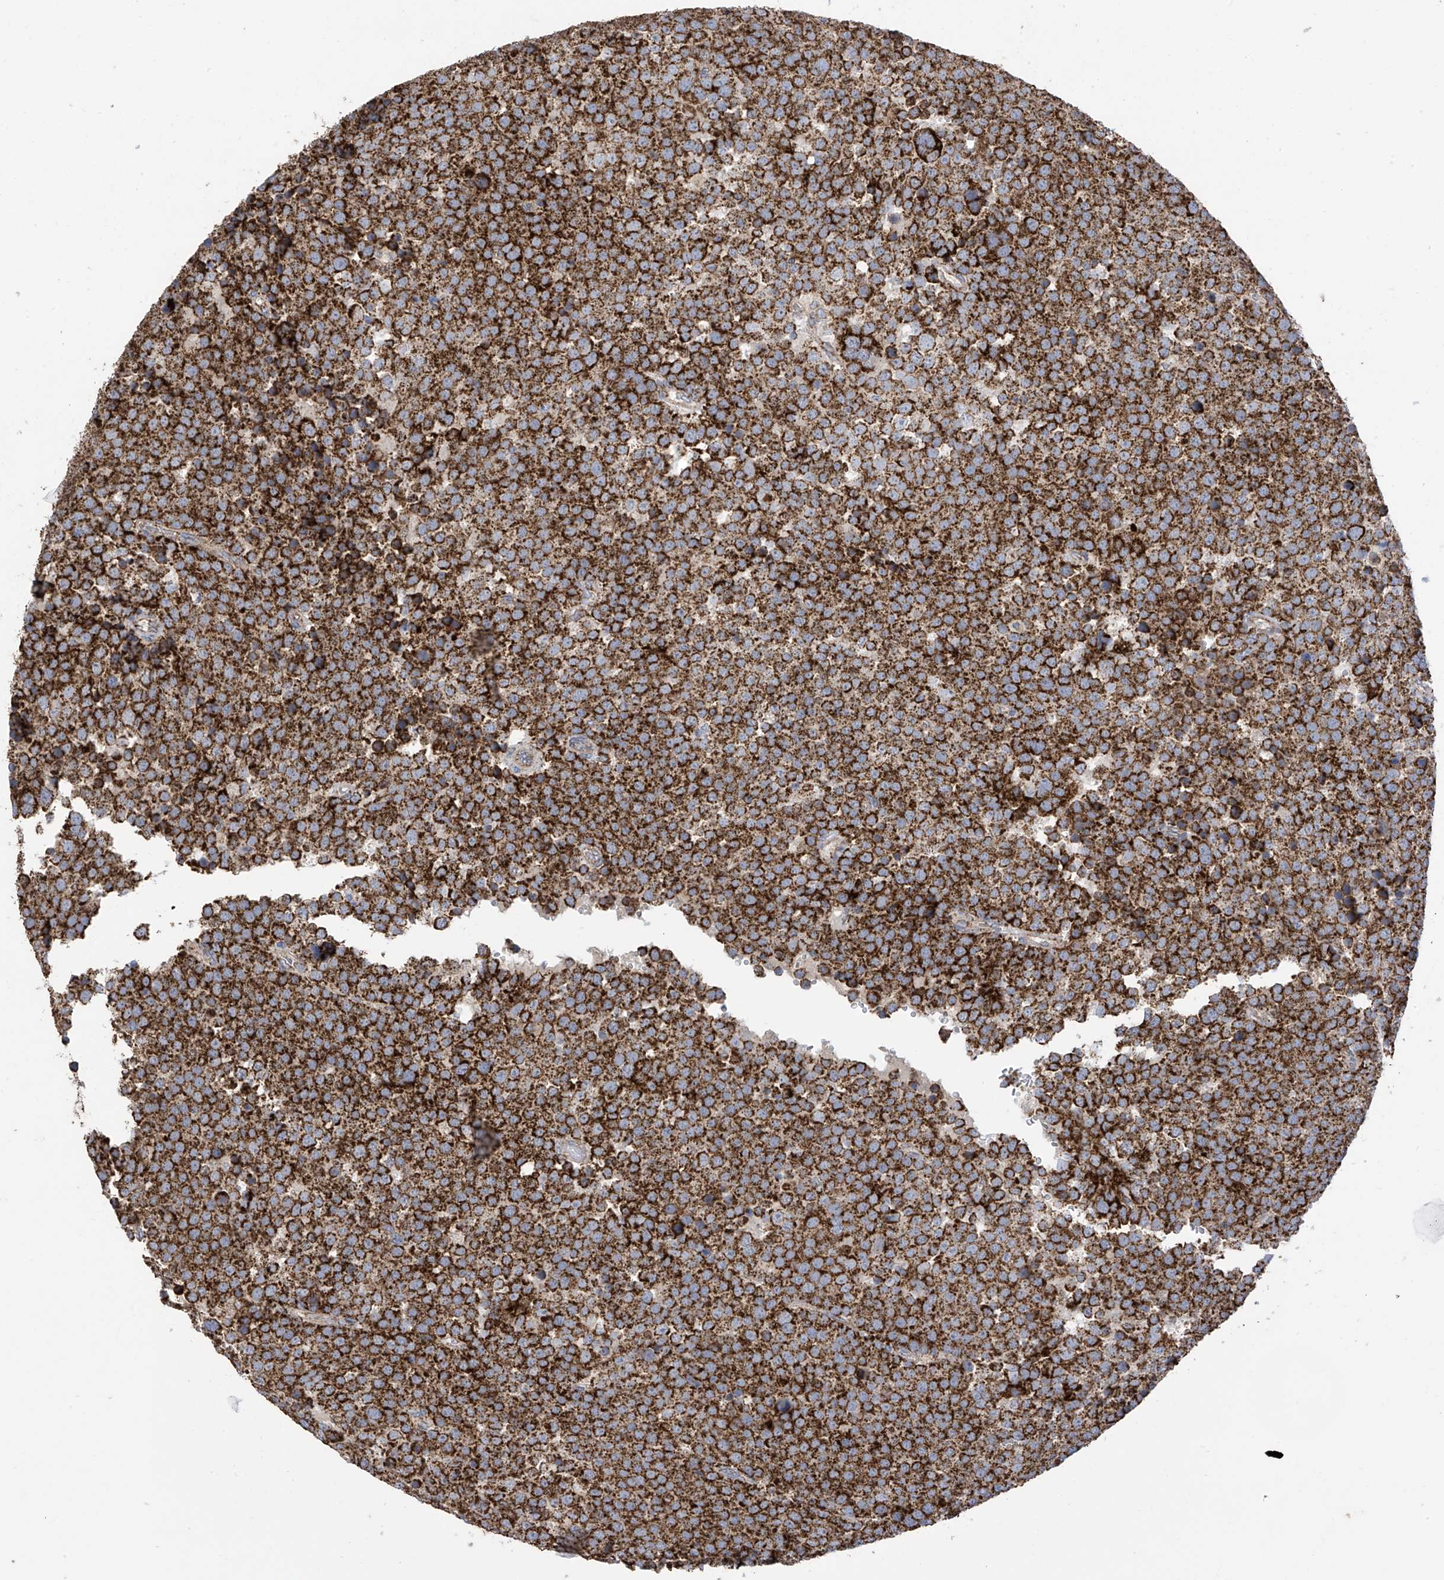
{"staining": {"intensity": "strong", "quantity": ">75%", "location": "cytoplasmic/membranous"}, "tissue": "testis cancer", "cell_type": "Tumor cells", "image_type": "cancer", "snomed": [{"axis": "morphology", "description": "Seminoma, NOS"}, {"axis": "topography", "description": "Testis"}], "caption": "Immunohistochemistry (IHC) image of neoplastic tissue: testis cancer (seminoma) stained using IHC displays high levels of strong protein expression localized specifically in the cytoplasmic/membranous of tumor cells, appearing as a cytoplasmic/membranous brown color.", "gene": "PNPT1", "patient": {"sex": "male", "age": 71}}